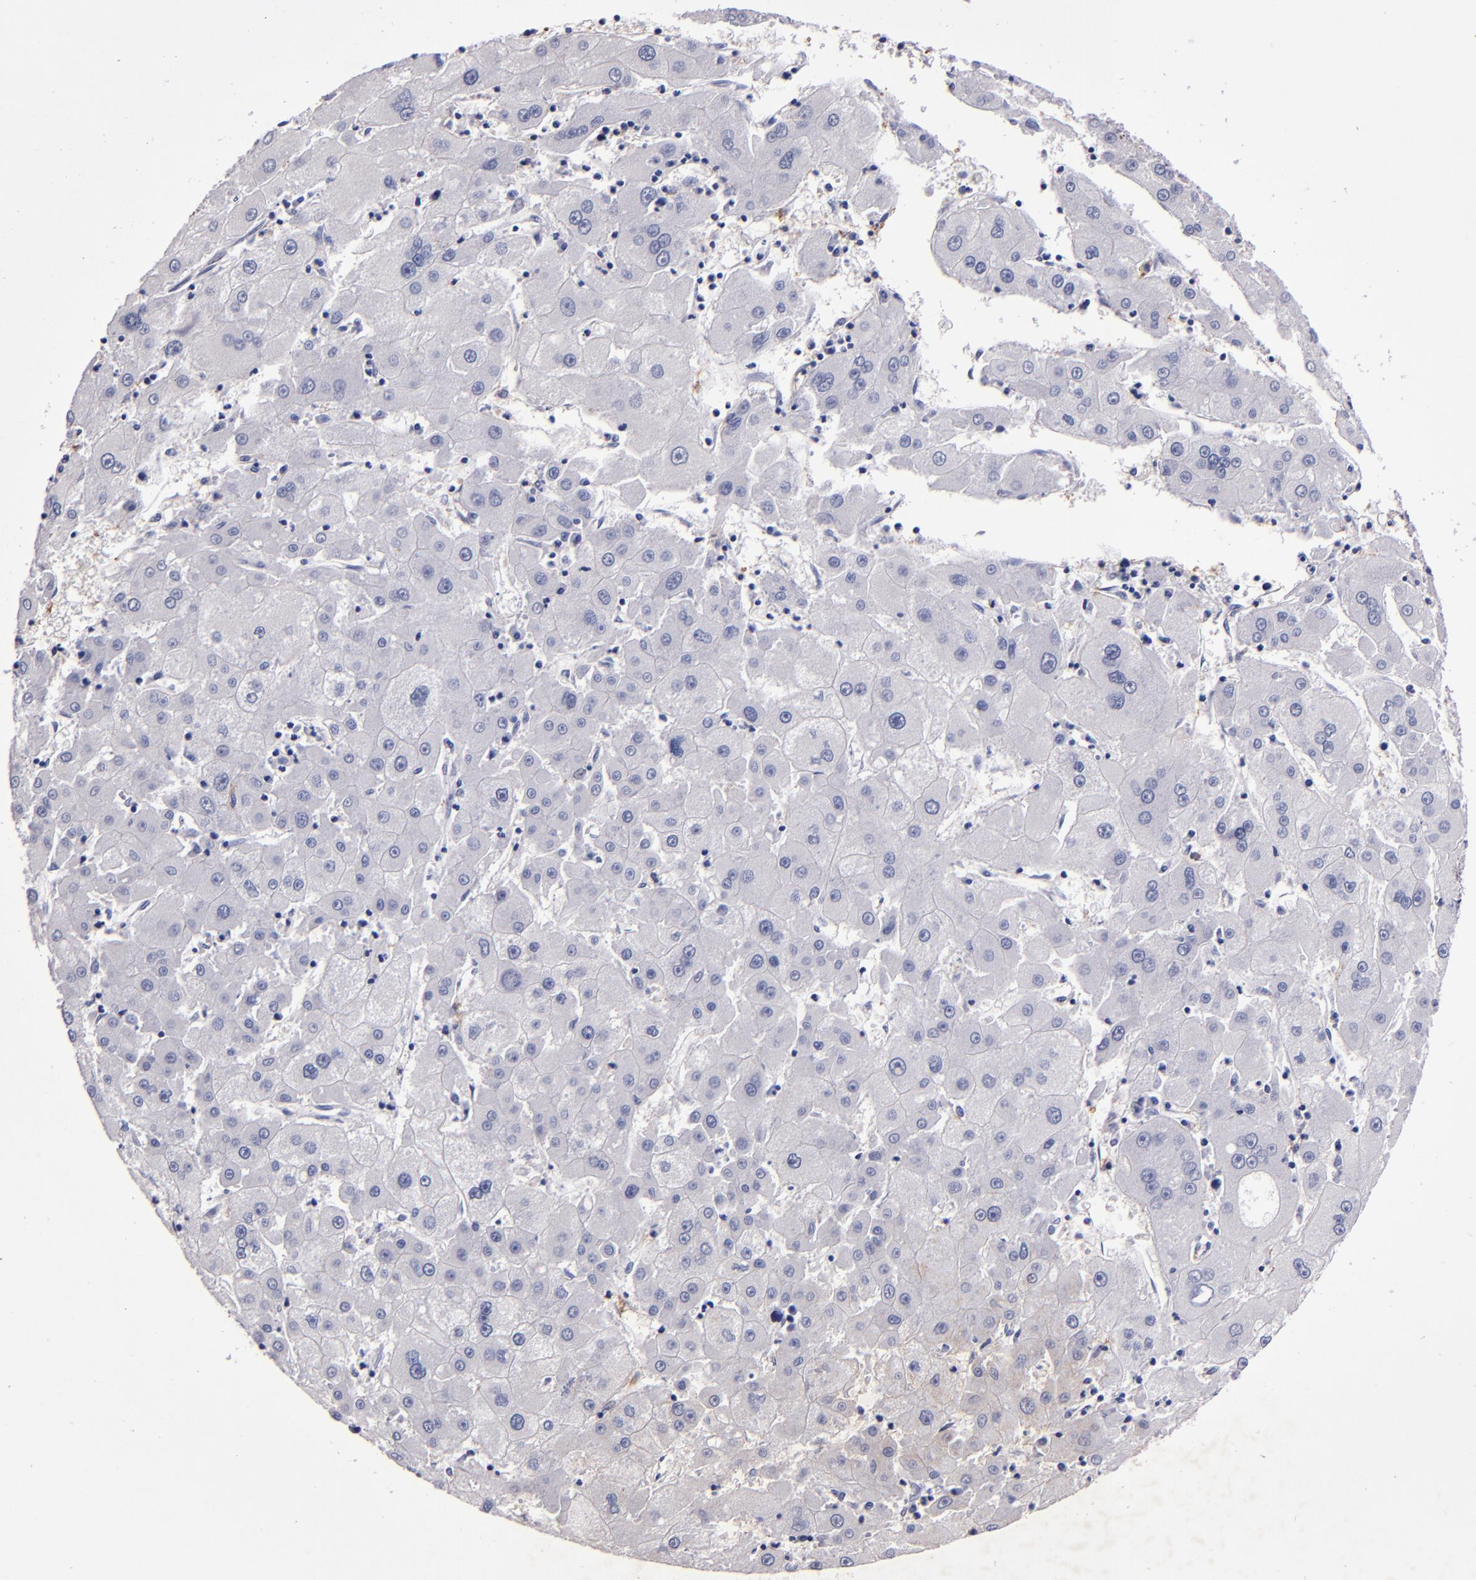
{"staining": {"intensity": "negative", "quantity": "none", "location": "none"}, "tissue": "liver cancer", "cell_type": "Tumor cells", "image_type": "cancer", "snomed": [{"axis": "morphology", "description": "Carcinoma, Hepatocellular, NOS"}, {"axis": "topography", "description": "Liver"}], "caption": "DAB immunohistochemical staining of human liver cancer demonstrates no significant positivity in tumor cells.", "gene": "SIRPA", "patient": {"sex": "male", "age": 72}}